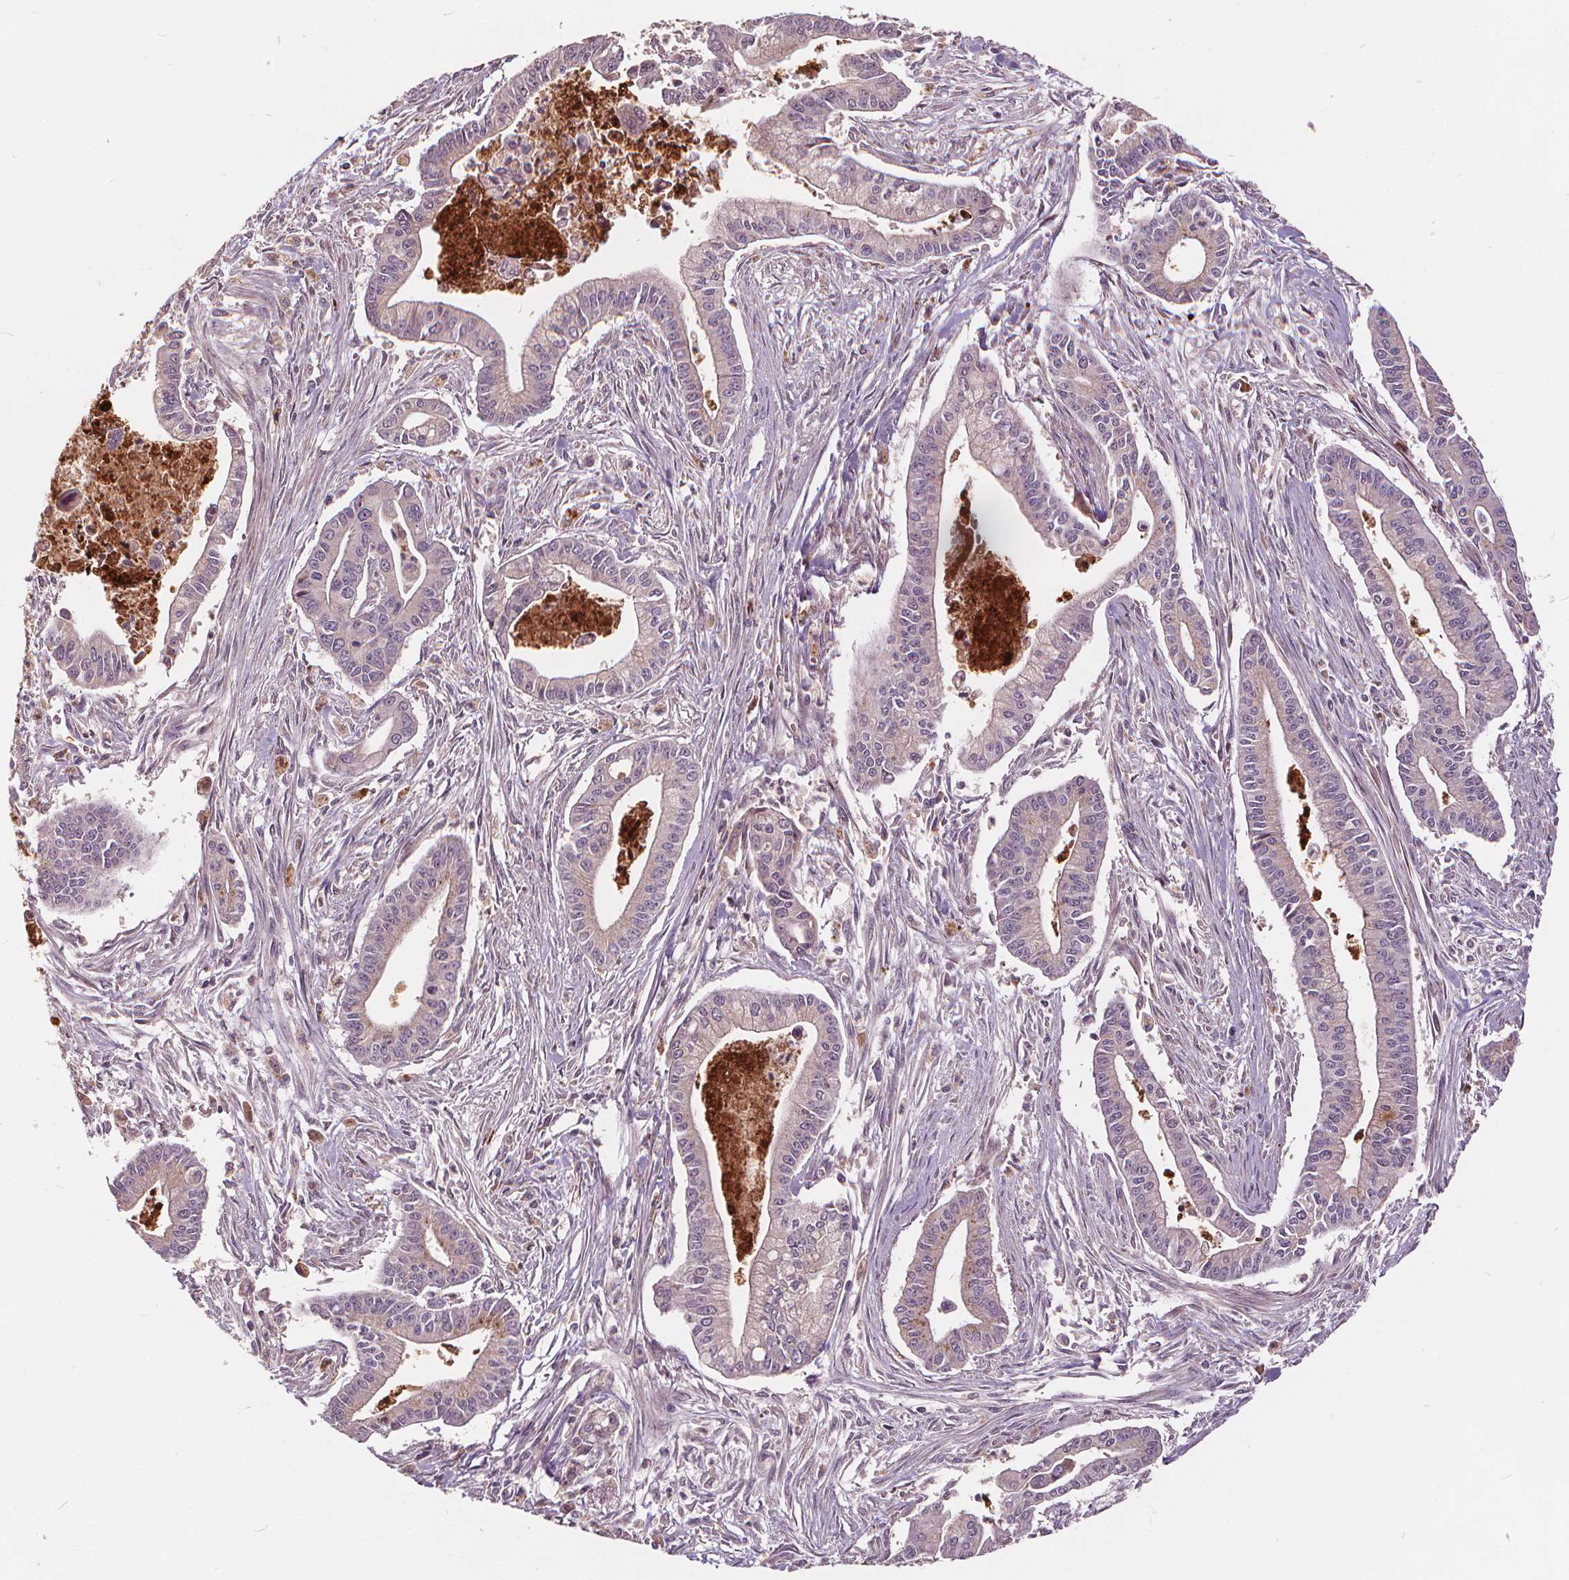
{"staining": {"intensity": "weak", "quantity": "<25%", "location": "cytoplasmic/membranous"}, "tissue": "pancreatic cancer", "cell_type": "Tumor cells", "image_type": "cancer", "snomed": [{"axis": "morphology", "description": "Adenocarcinoma, NOS"}, {"axis": "topography", "description": "Pancreas"}], "caption": "An image of human pancreatic adenocarcinoma is negative for staining in tumor cells.", "gene": "IPO13", "patient": {"sex": "female", "age": 65}}